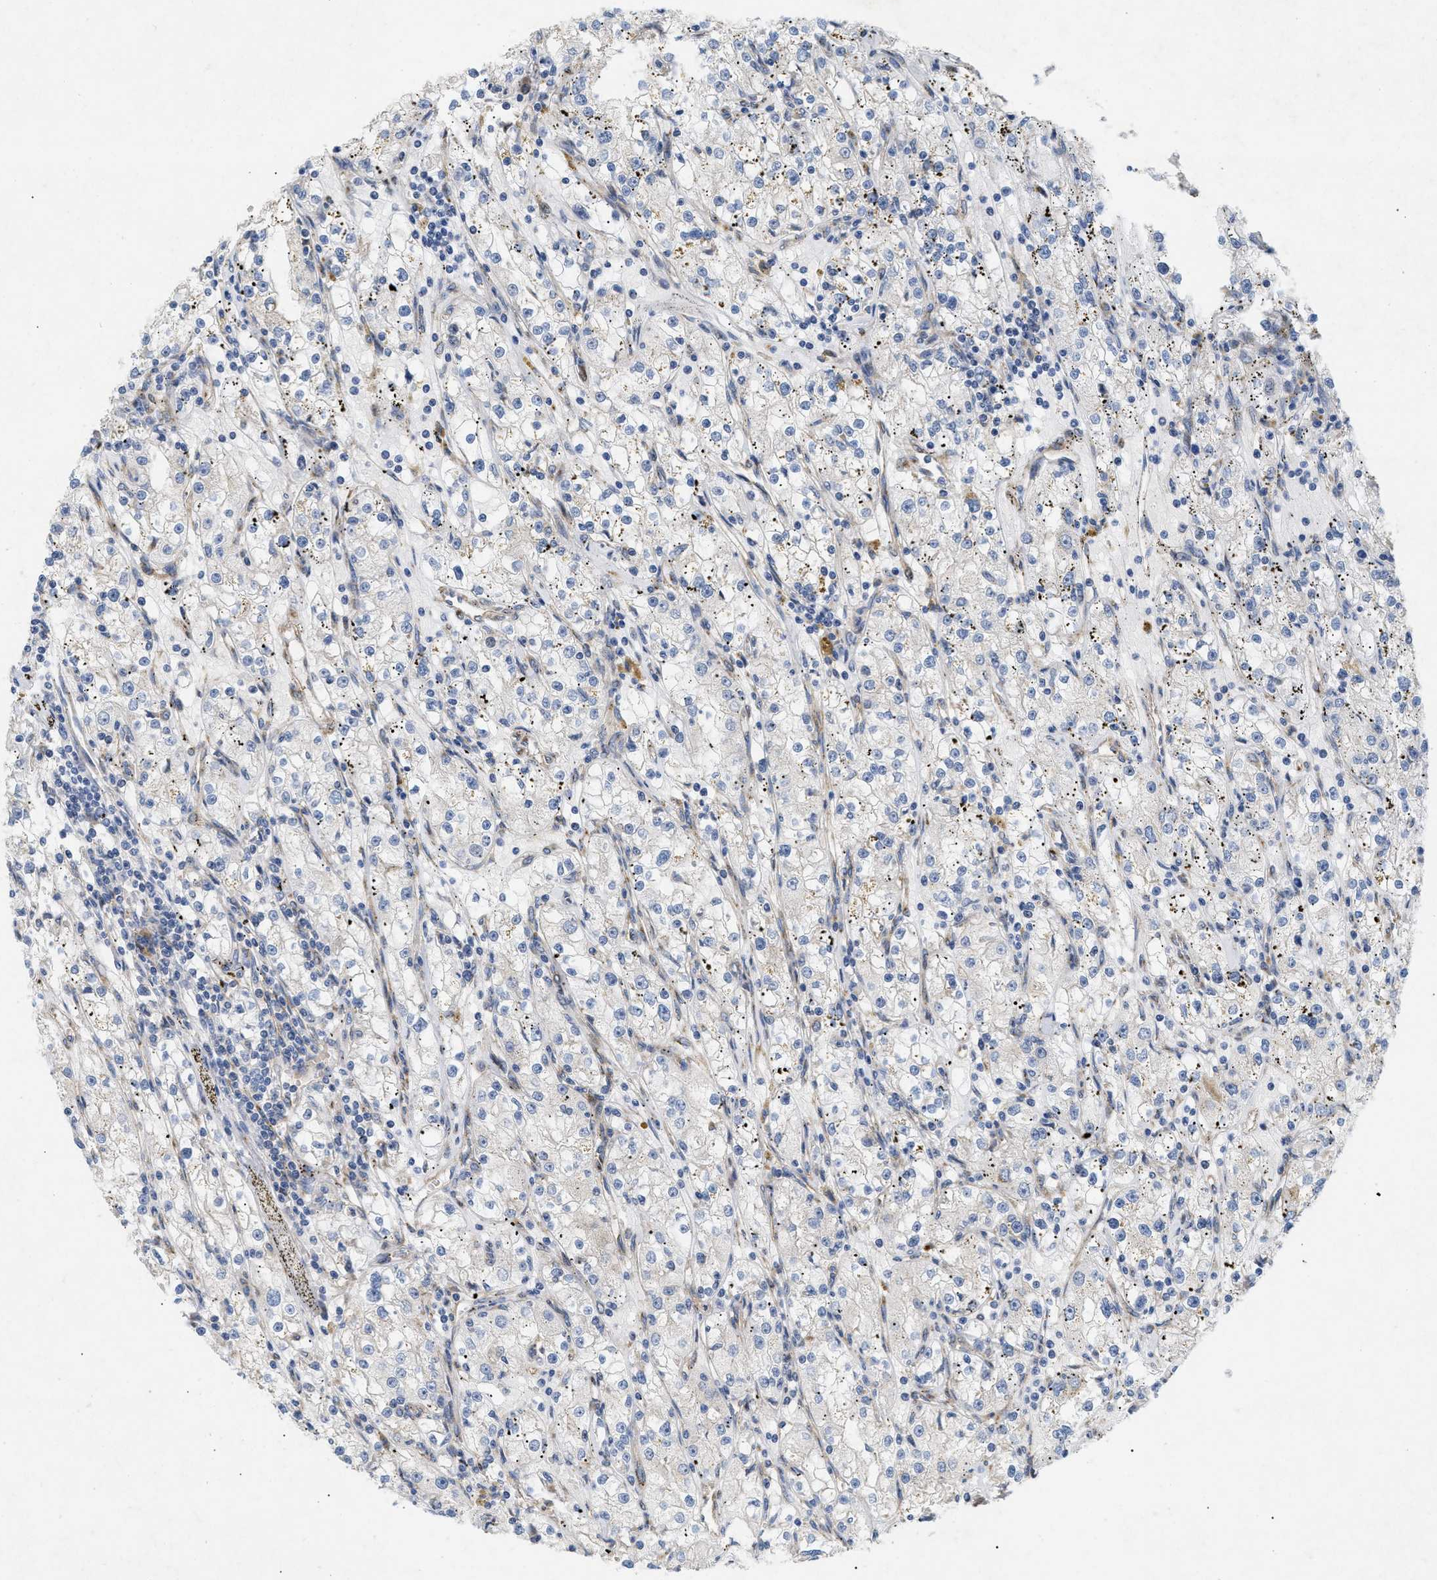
{"staining": {"intensity": "negative", "quantity": "none", "location": "none"}, "tissue": "renal cancer", "cell_type": "Tumor cells", "image_type": "cancer", "snomed": [{"axis": "morphology", "description": "Adenocarcinoma, NOS"}, {"axis": "topography", "description": "Kidney"}], "caption": "A histopathology image of renal cancer (adenocarcinoma) stained for a protein exhibits no brown staining in tumor cells. (Immunohistochemistry, brightfield microscopy, high magnification).", "gene": "DCTN4", "patient": {"sex": "male", "age": 56}}